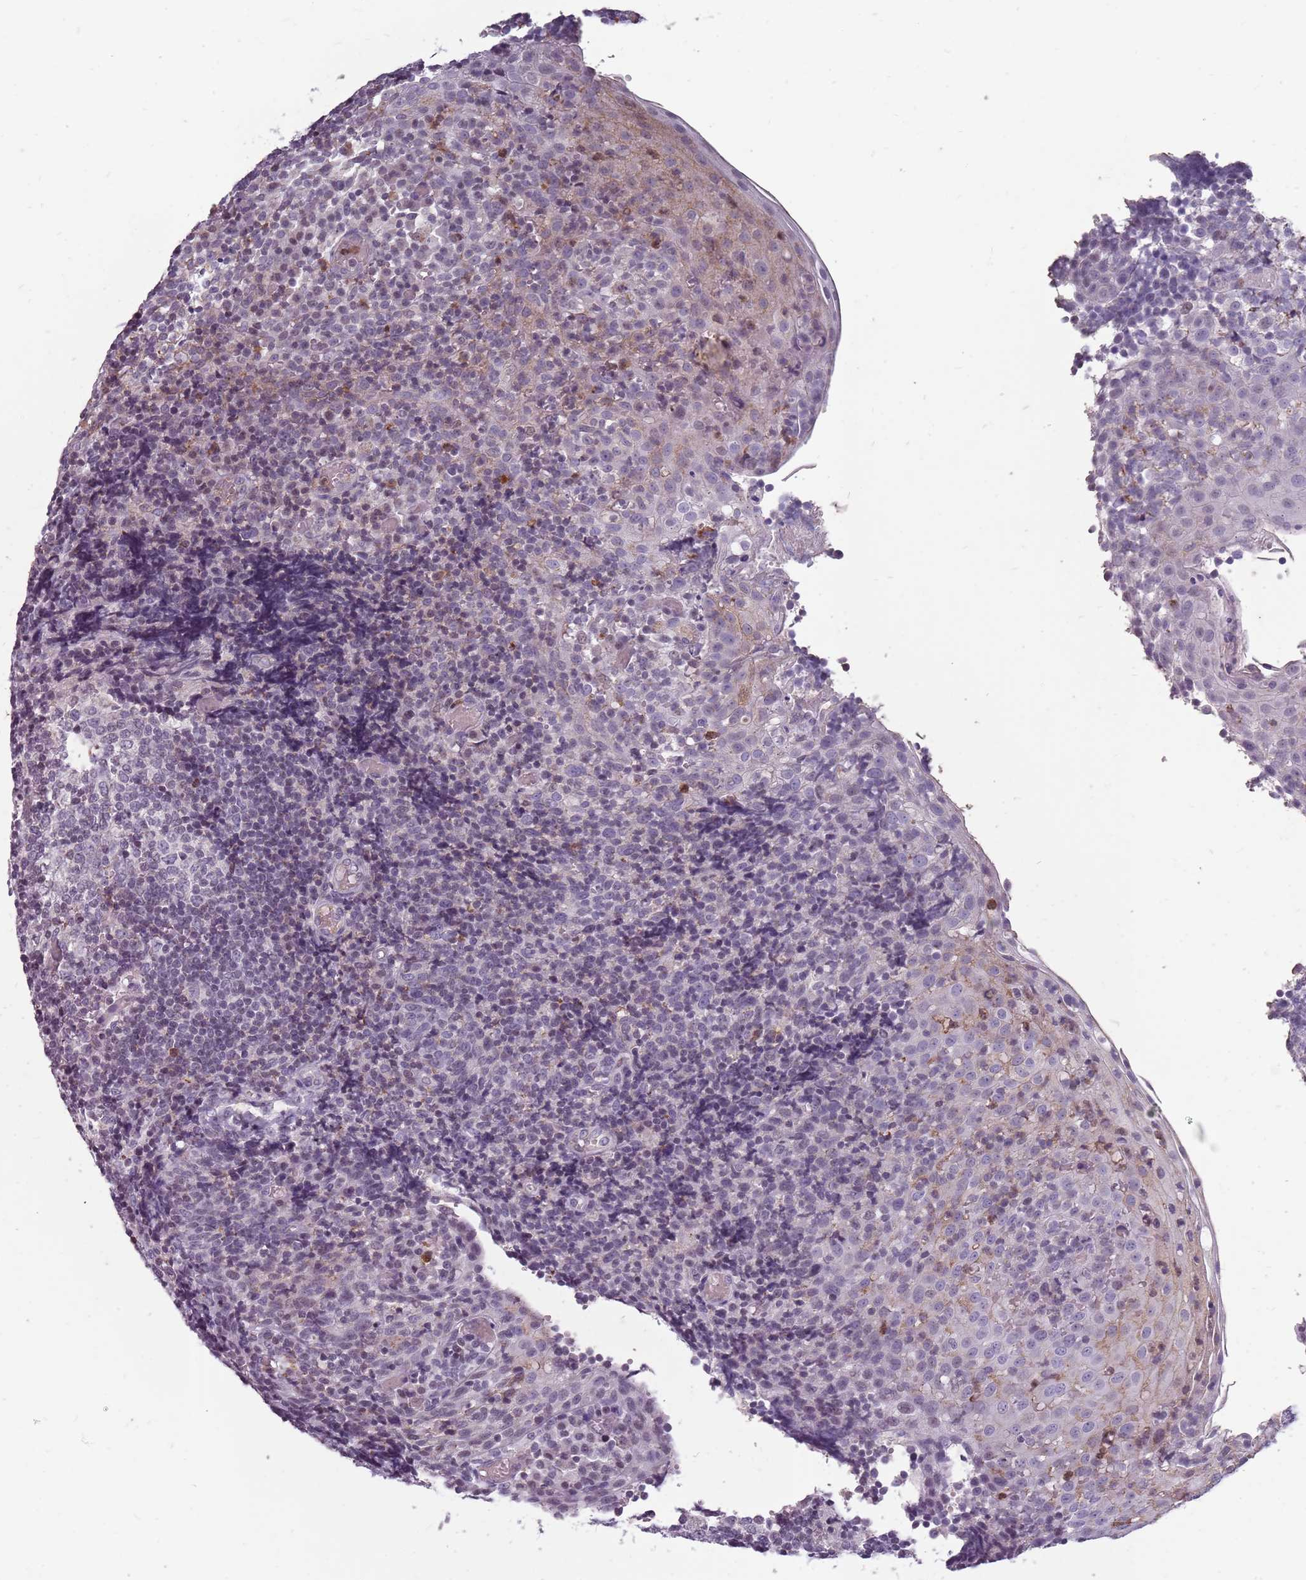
{"staining": {"intensity": "negative", "quantity": "none", "location": "none"}, "tissue": "tonsil", "cell_type": "Germinal center cells", "image_type": "normal", "snomed": [{"axis": "morphology", "description": "Normal tissue, NOS"}, {"axis": "topography", "description": "Tonsil"}], "caption": "This is an IHC micrograph of normal human tonsil. There is no positivity in germinal center cells.", "gene": "NEK6", "patient": {"sex": "female", "age": 19}}